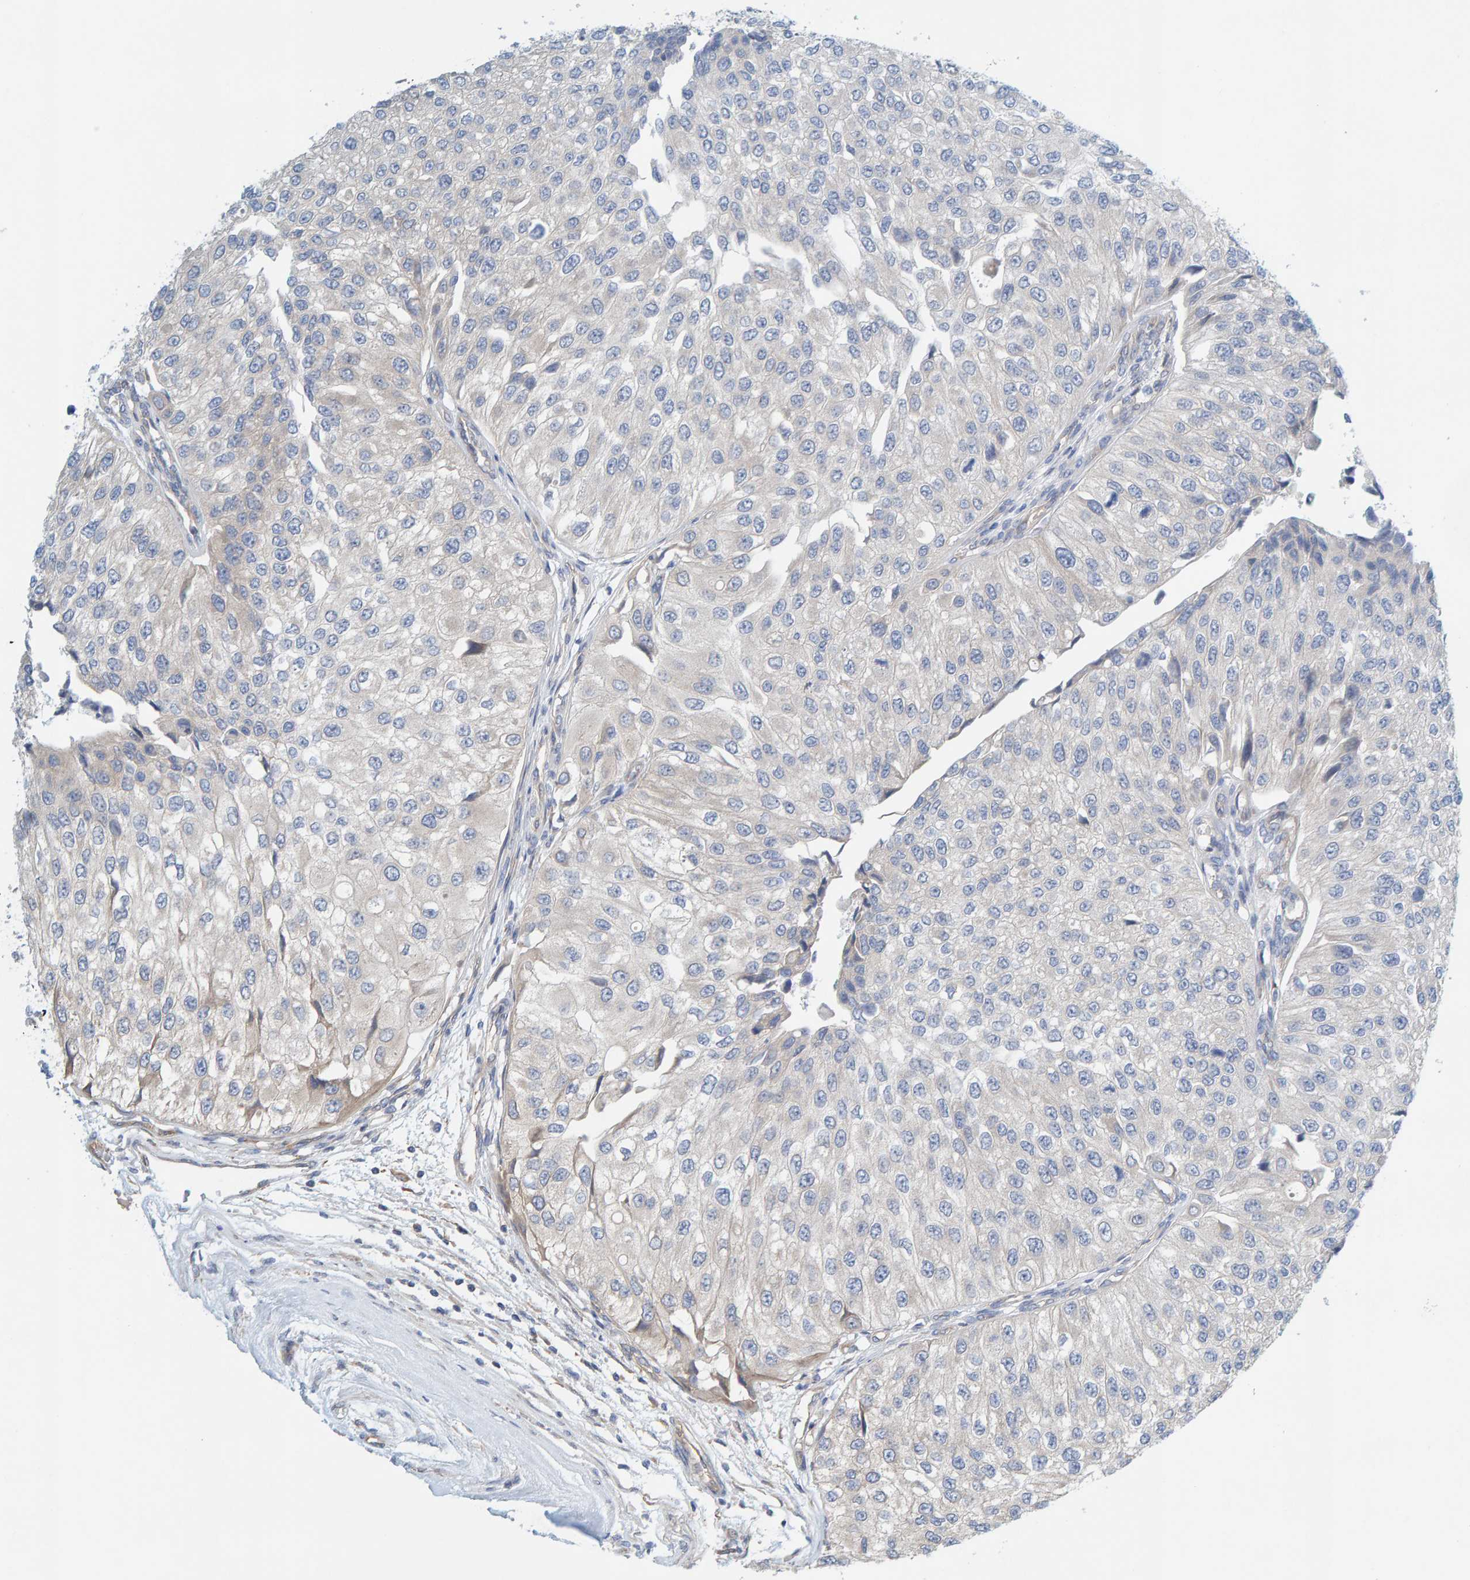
{"staining": {"intensity": "negative", "quantity": "none", "location": "none"}, "tissue": "urothelial cancer", "cell_type": "Tumor cells", "image_type": "cancer", "snomed": [{"axis": "morphology", "description": "Urothelial carcinoma, High grade"}, {"axis": "topography", "description": "Kidney"}, {"axis": "topography", "description": "Urinary bladder"}], "caption": "An IHC photomicrograph of high-grade urothelial carcinoma is shown. There is no staining in tumor cells of high-grade urothelial carcinoma.", "gene": "PRKD2", "patient": {"sex": "male", "age": 77}}